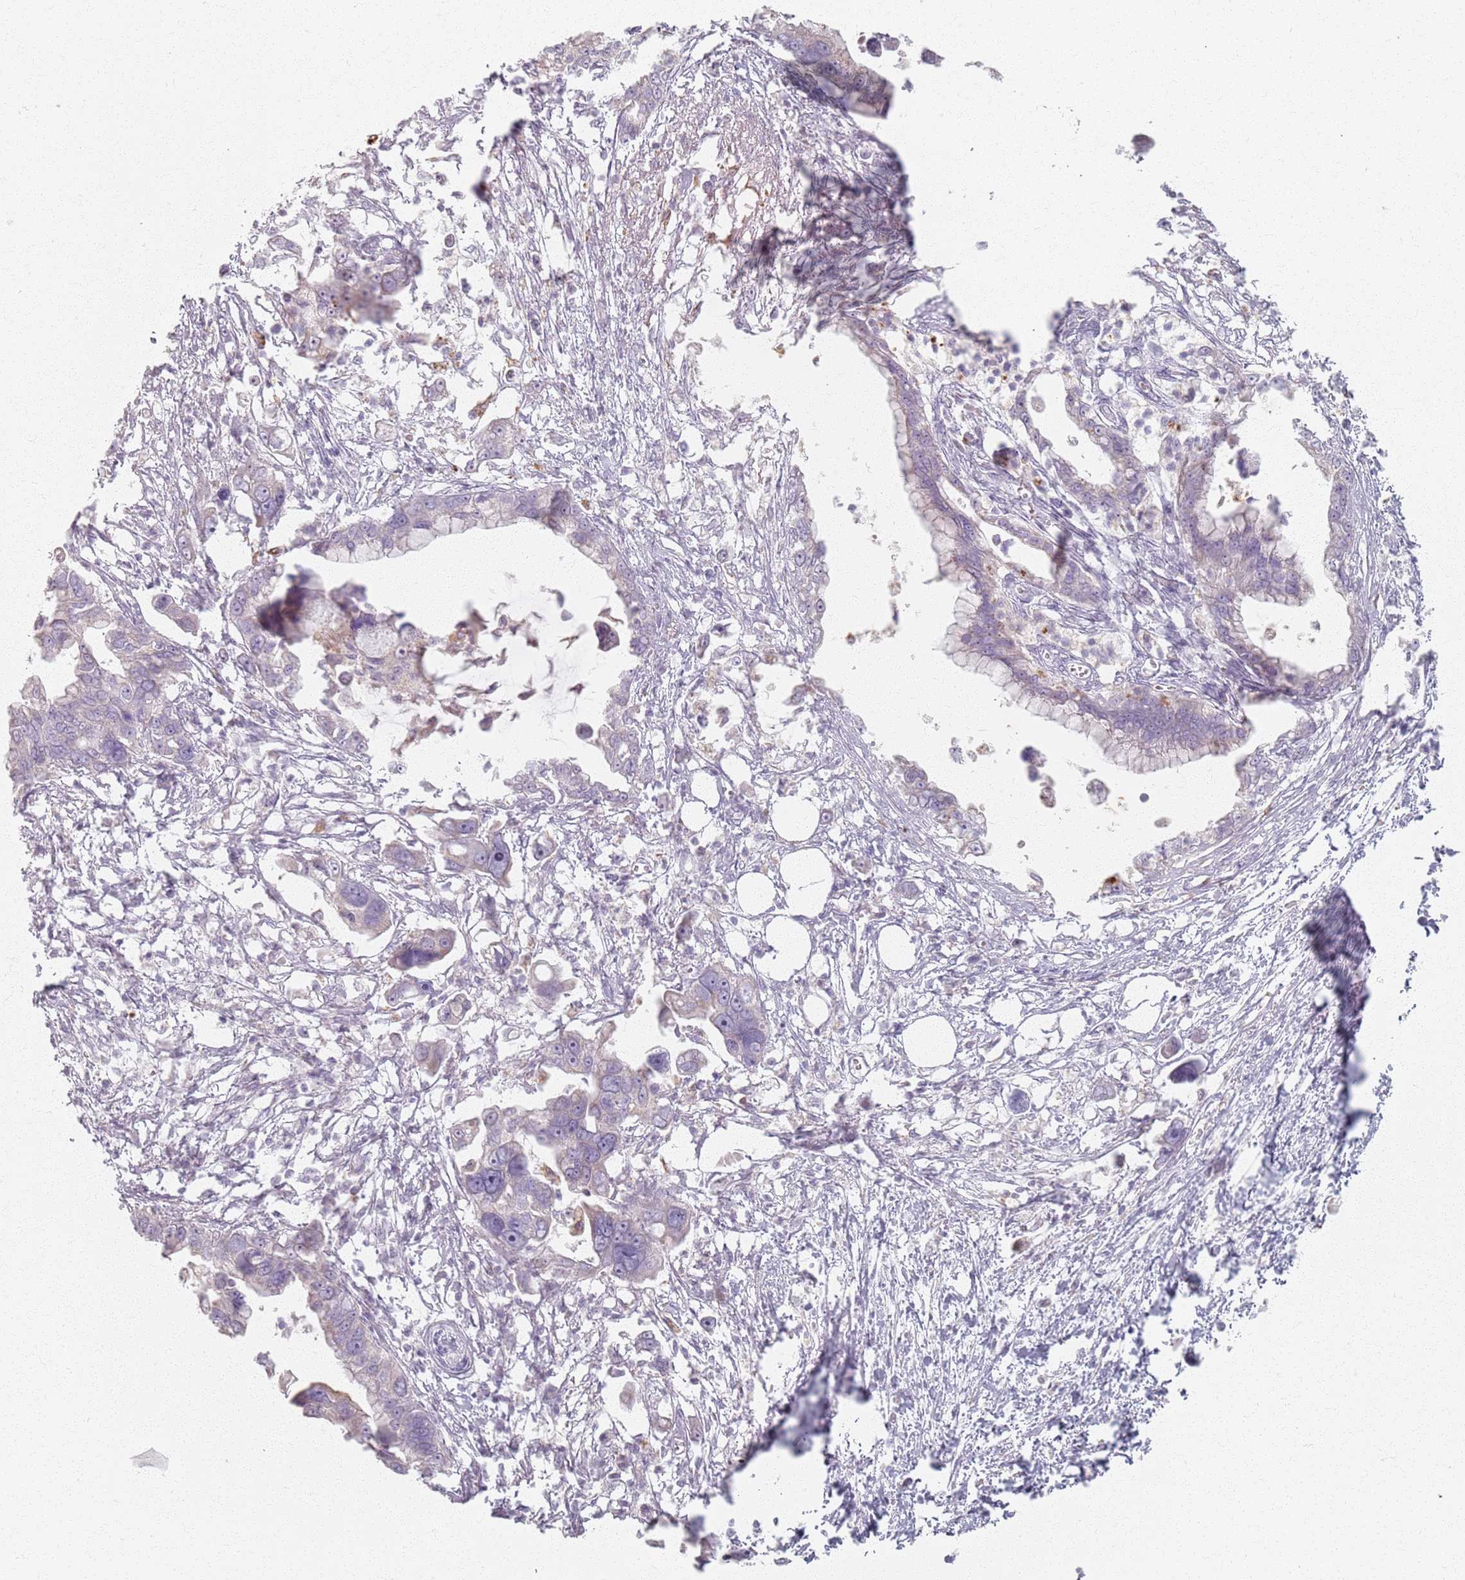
{"staining": {"intensity": "negative", "quantity": "none", "location": "none"}, "tissue": "pancreatic cancer", "cell_type": "Tumor cells", "image_type": "cancer", "snomed": [{"axis": "morphology", "description": "Adenocarcinoma, NOS"}, {"axis": "topography", "description": "Pancreas"}], "caption": "Histopathology image shows no protein staining in tumor cells of pancreatic adenocarcinoma tissue. The staining was performed using DAB (3,3'-diaminobenzidine) to visualize the protein expression in brown, while the nuclei were stained in blue with hematoxylin (Magnification: 20x).", "gene": "PKD2L2", "patient": {"sex": "female", "age": 83}}